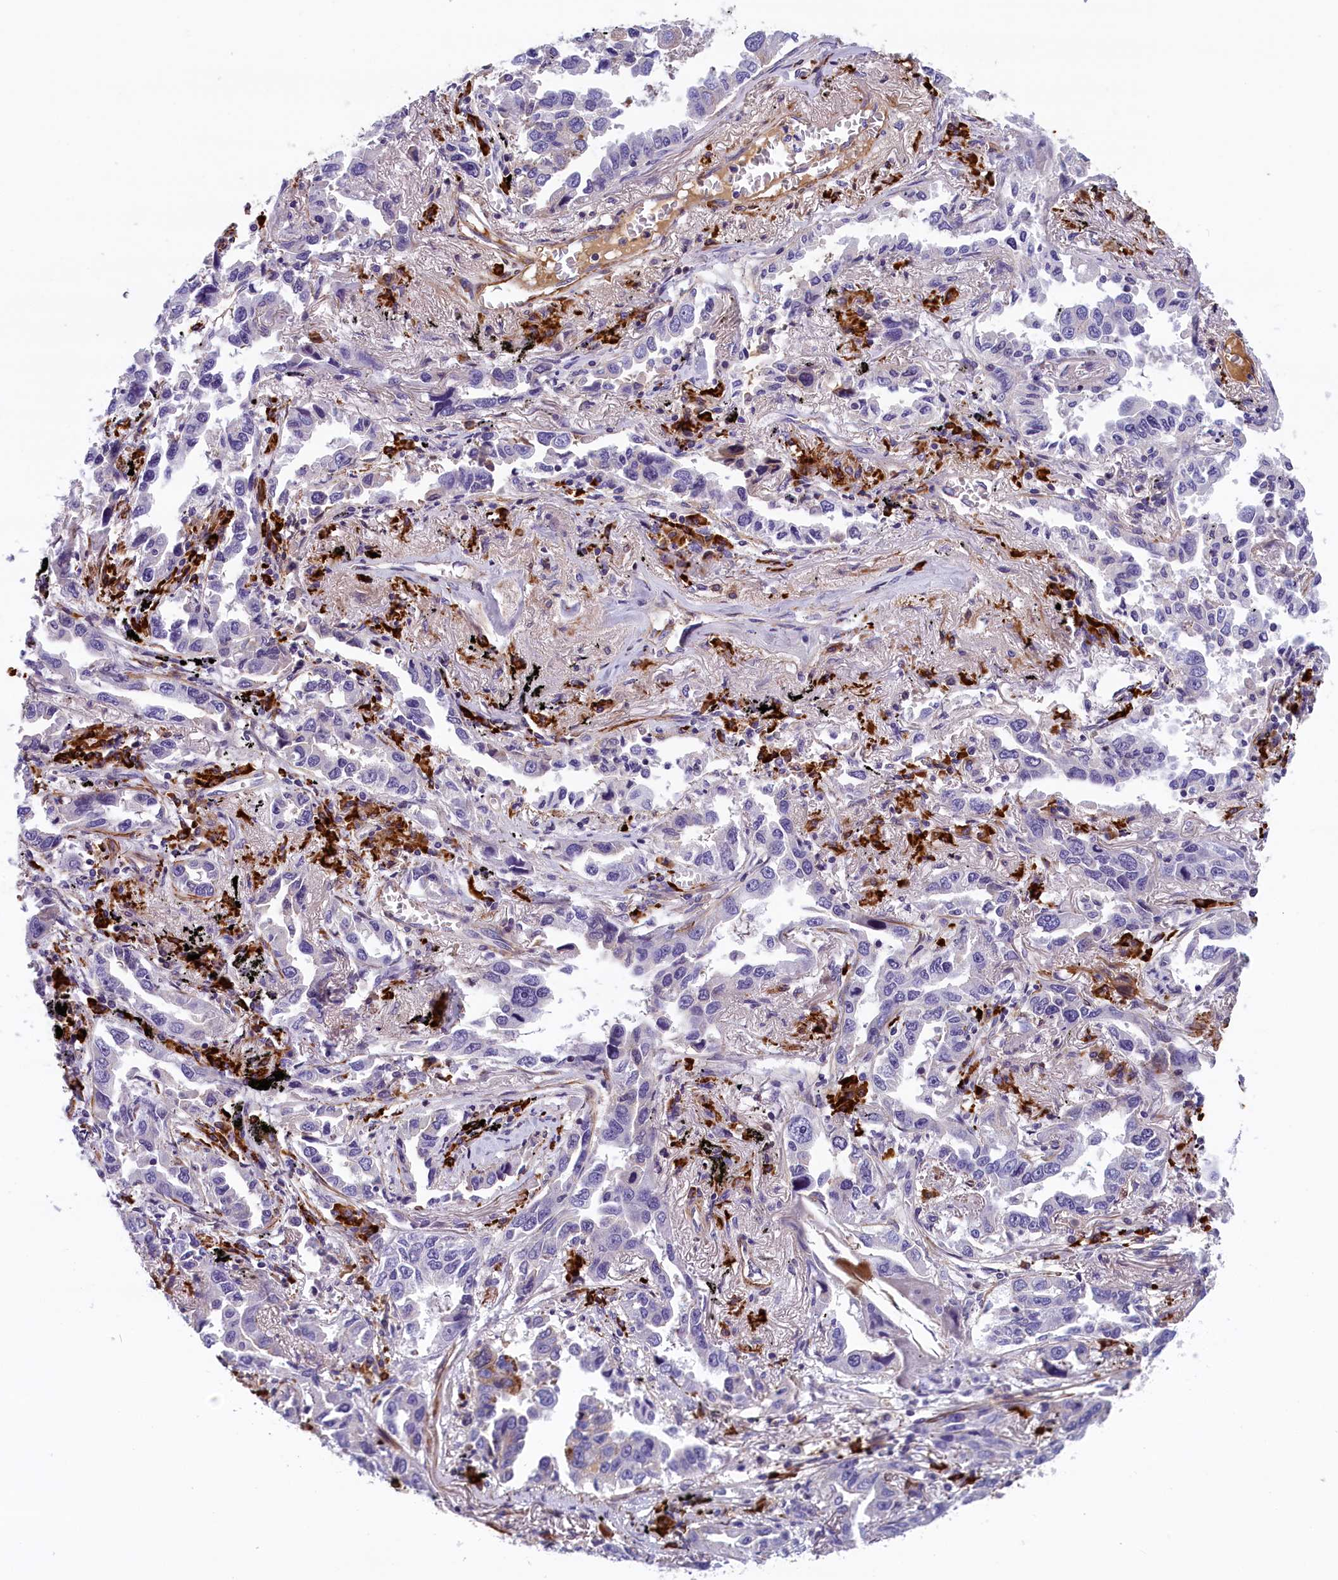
{"staining": {"intensity": "negative", "quantity": "none", "location": "none"}, "tissue": "lung cancer", "cell_type": "Tumor cells", "image_type": "cancer", "snomed": [{"axis": "morphology", "description": "Adenocarcinoma, NOS"}, {"axis": "topography", "description": "Lung"}], "caption": "The histopathology image shows no staining of tumor cells in adenocarcinoma (lung).", "gene": "BCL2L13", "patient": {"sex": "male", "age": 67}}